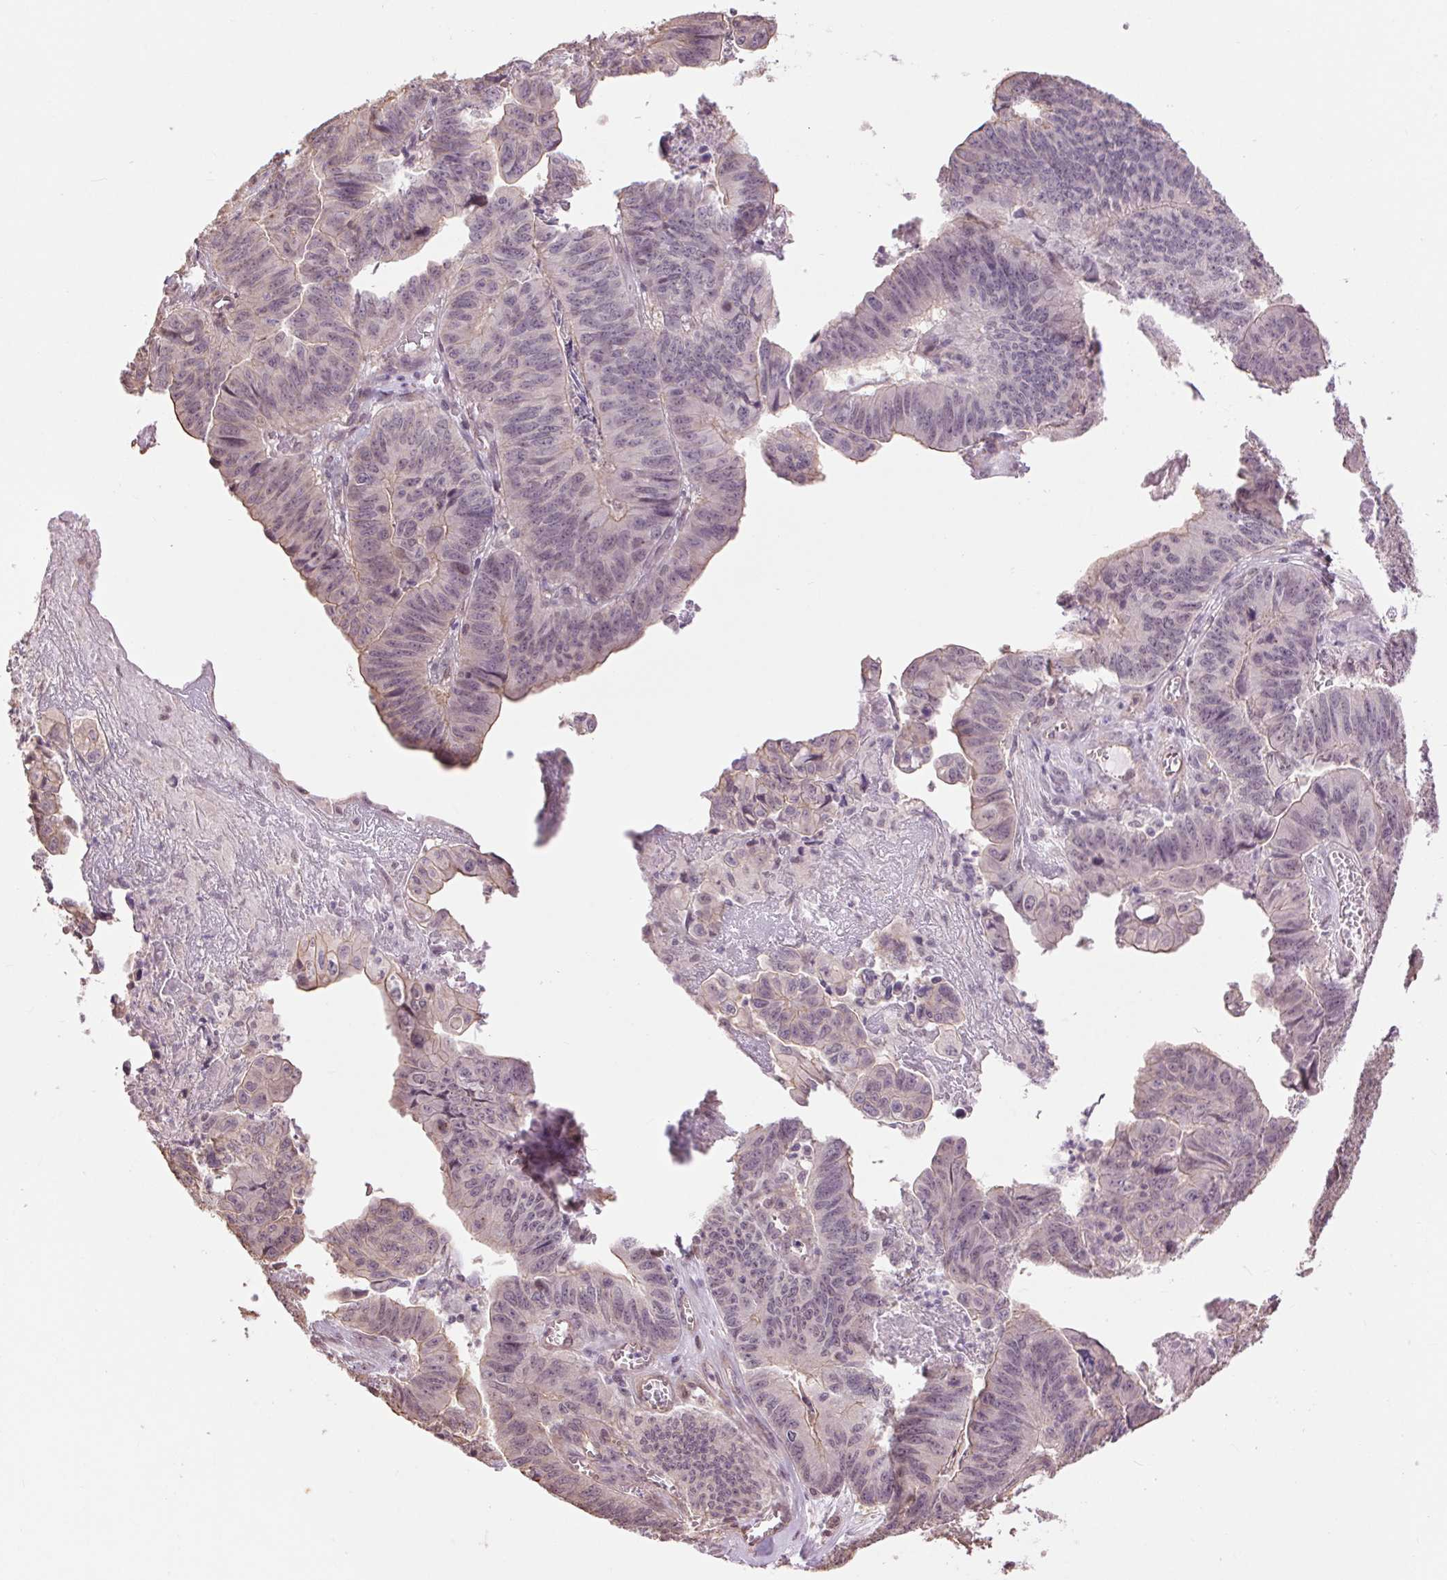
{"staining": {"intensity": "negative", "quantity": "none", "location": "none"}, "tissue": "stomach cancer", "cell_type": "Tumor cells", "image_type": "cancer", "snomed": [{"axis": "morphology", "description": "Adenocarcinoma, NOS"}, {"axis": "topography", "description": "Stomach, lower"}], "caption": "An IHC image of stomach cancer (adenocarcinoma) is shown. There is no staining in tumor cells of stomach cancer (adenocarcinoma). (Stains: DAB (3,3'-diaminobenzidine) immunohistochemistry with hematoxylin counter stain, Microscopy: brightfield microscopy at high magnification).", "gene": "PALM", "patient": {"sex": "male", "age": 77}}